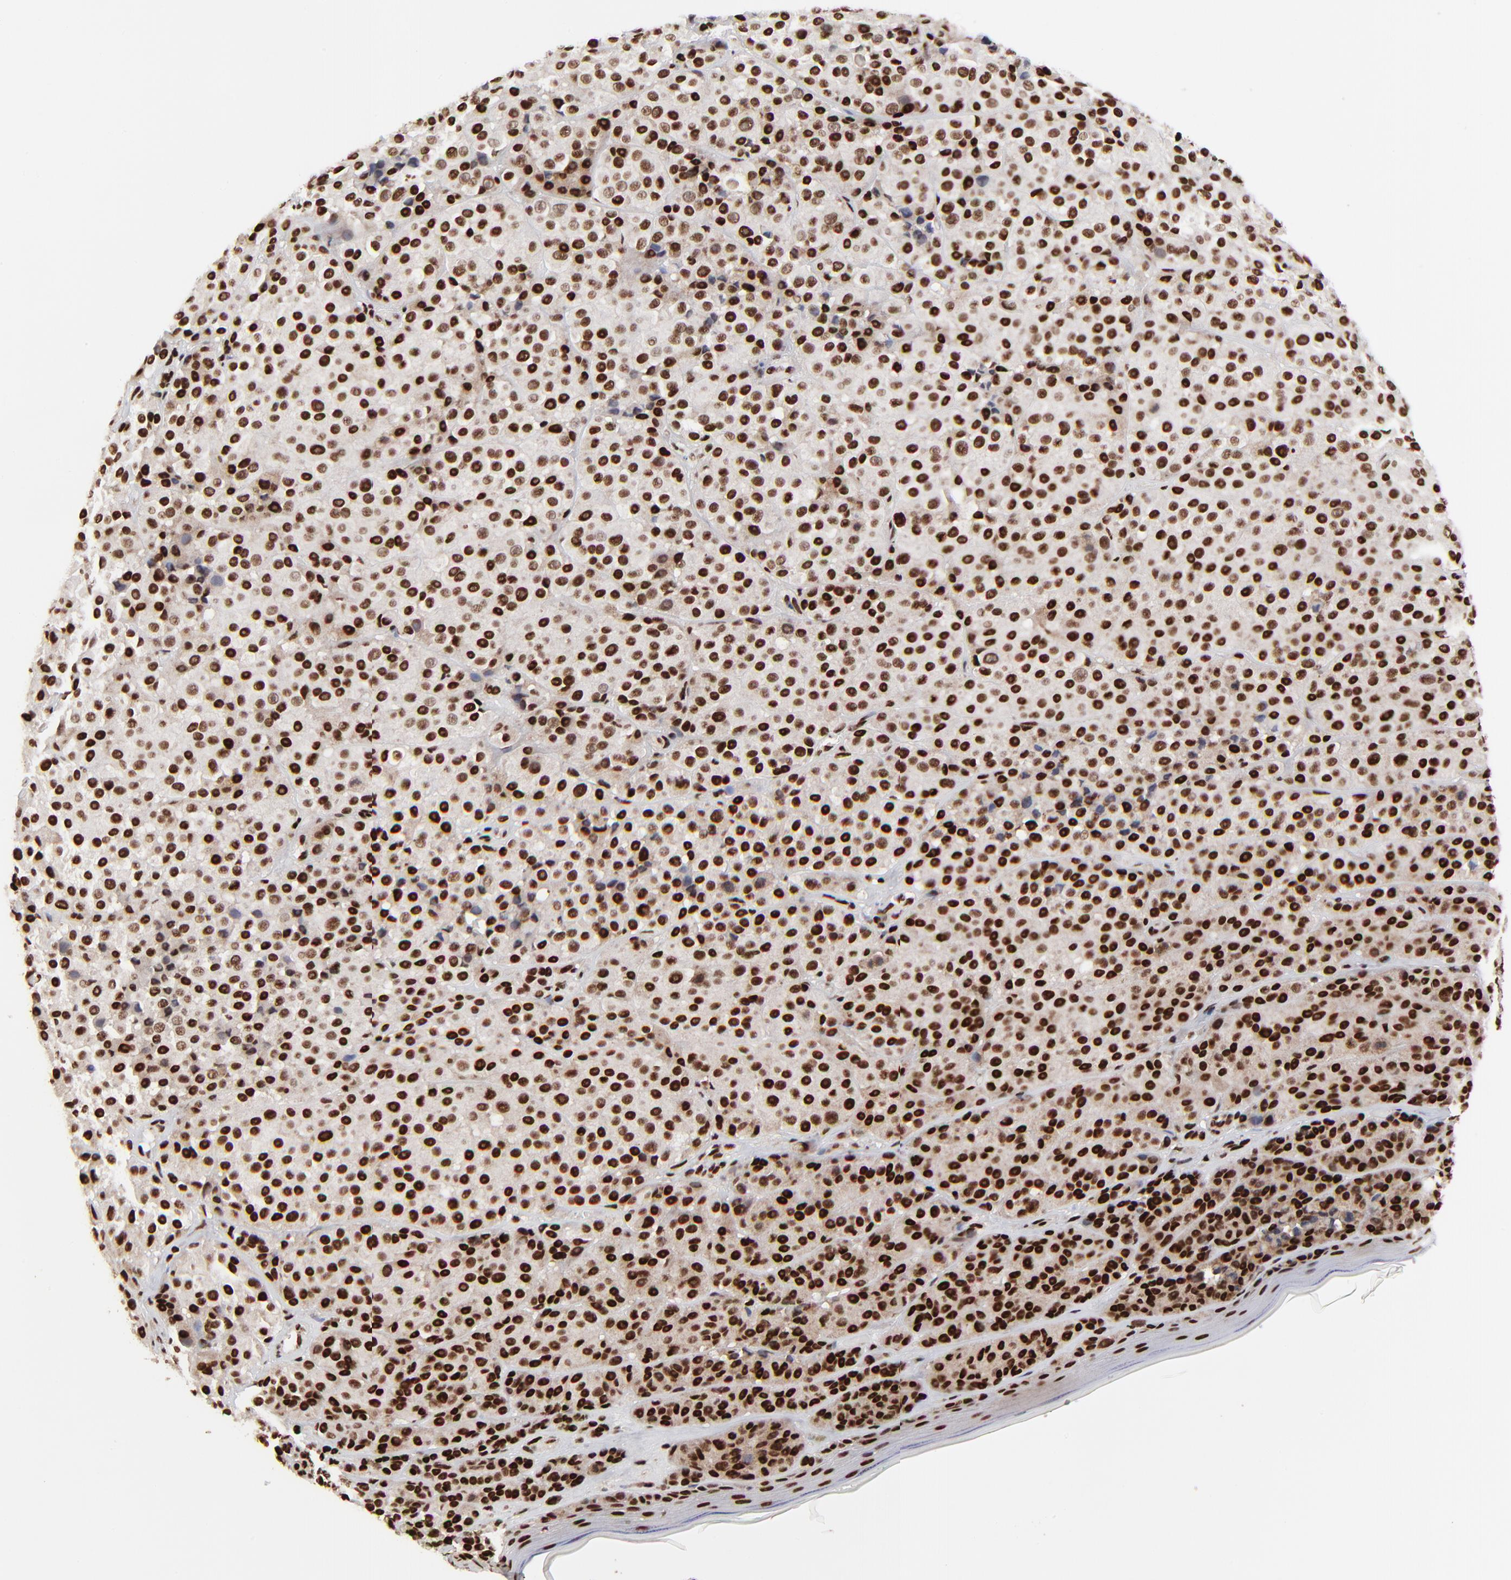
{"staining": {"intensity": "strong", "quantity": ">75%", "location": "nuclear"}, "tissue": "melanoma", "cell_type": "Tumor cells", "image_type": "cancer", "snomed": [{"axis": "morphology", "description": "Malignant melanoma, NOS"}, {"axis": "topography", "description": "Skin"}], "caption": "Immunohistochemical staining of human melanoma demonstrates high levels of strong nuclear protein positivity in about >75% of tumor cells.", "gene": "RBM22", "patient": {"sex": "female", "age": 75}}